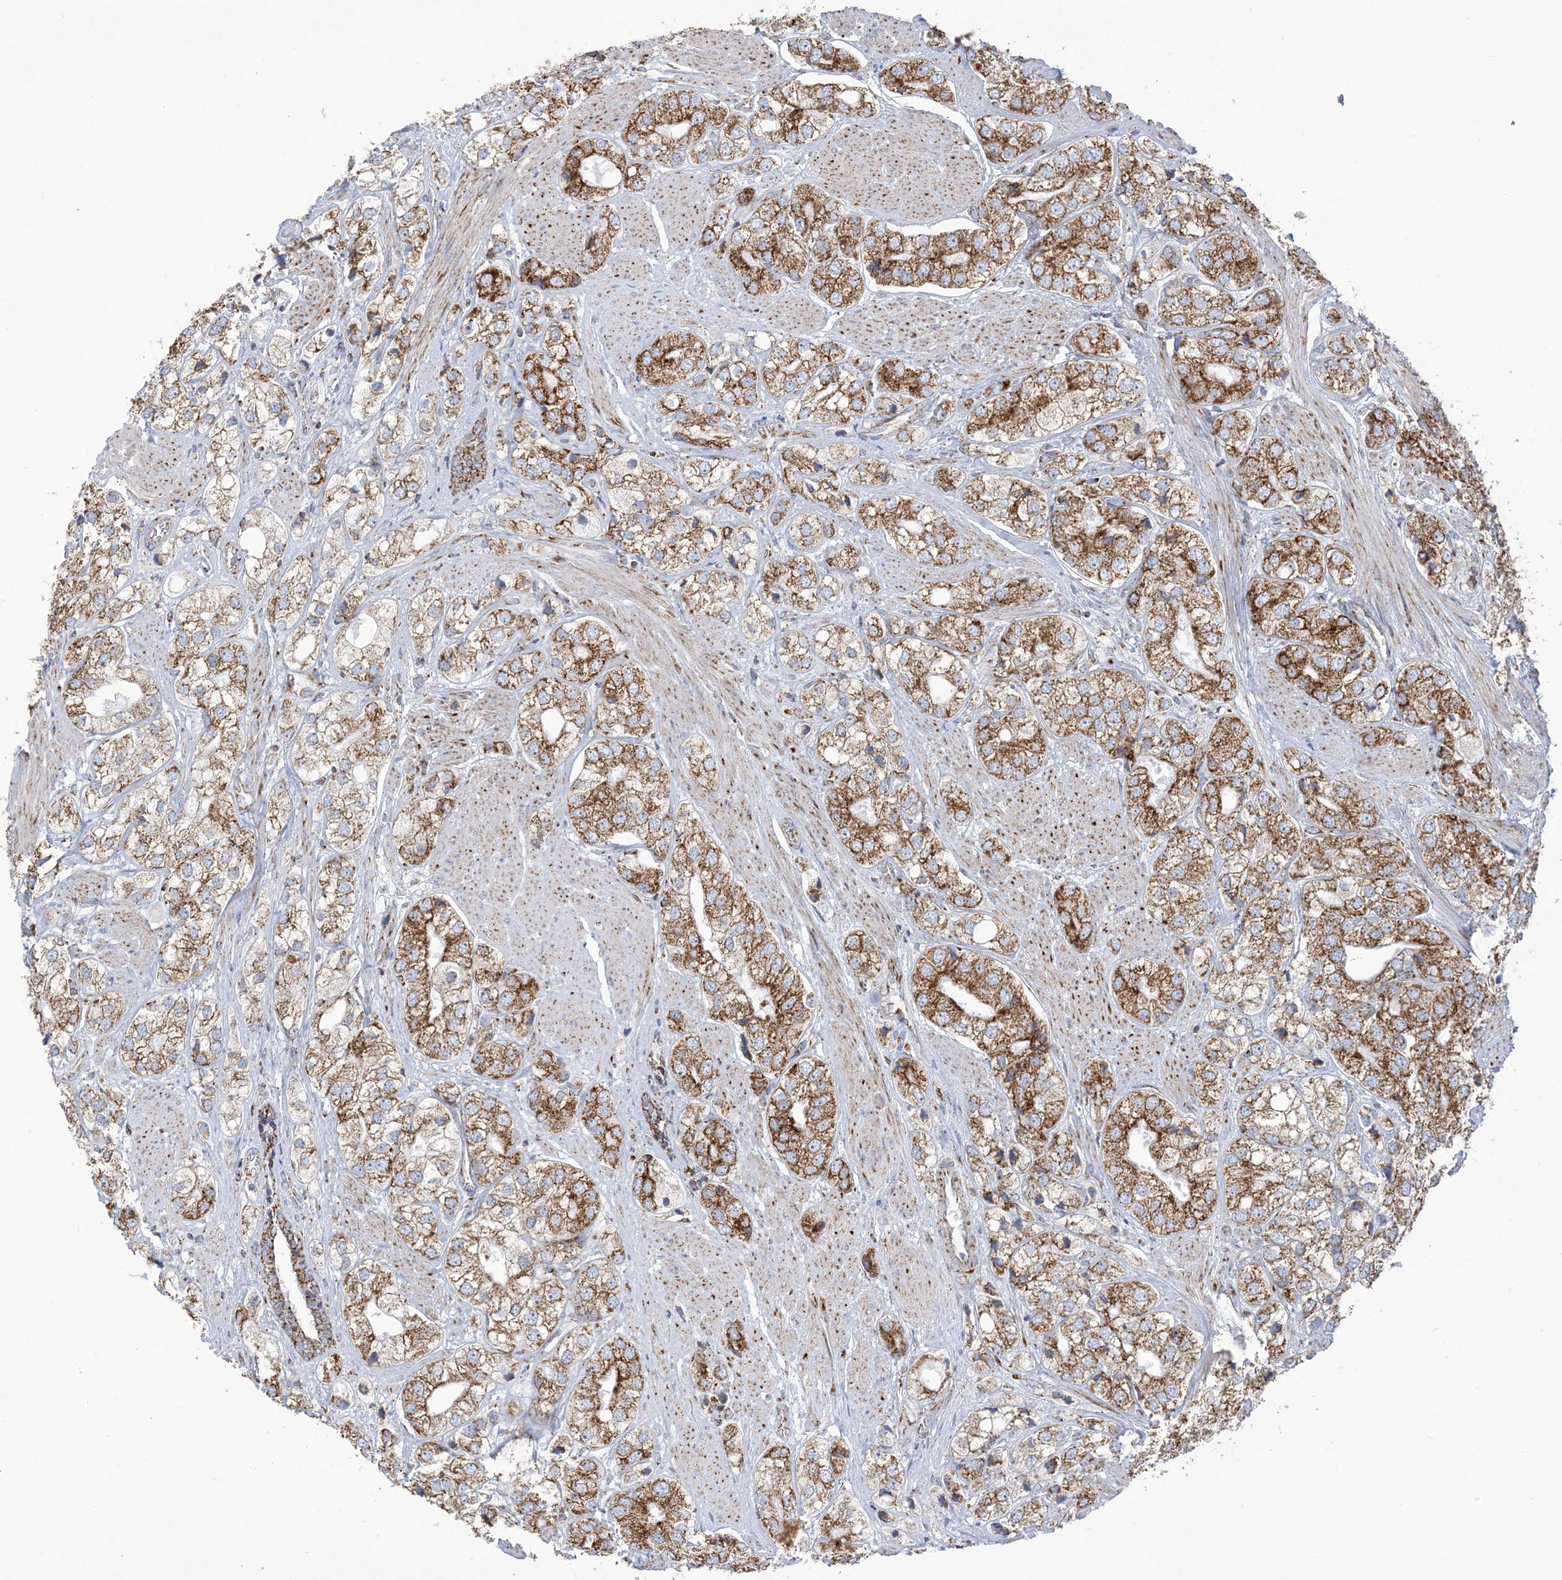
{"staining": {"intensity": "moderate", "quantity": ">75%", "location": "cytoplasmic/membranous"}, "tissue": "prostate cancer", "cell_type": "Tumor cells", "image_type": "cancer", "snomed": [{"axis": "morphology", "description": "Adenocarcinoma, High grade"}, {"axis": "topography", "description": "Prostate"}], "caption": "Approximately >75% of tumor cells in prostate cancer reveal moderate cytoplasmic/membranous protein positivity as visualized by brown immunohistochemical staining.", "gene": "SAMM50", "patient": {"sex": "male", "age": 50}}